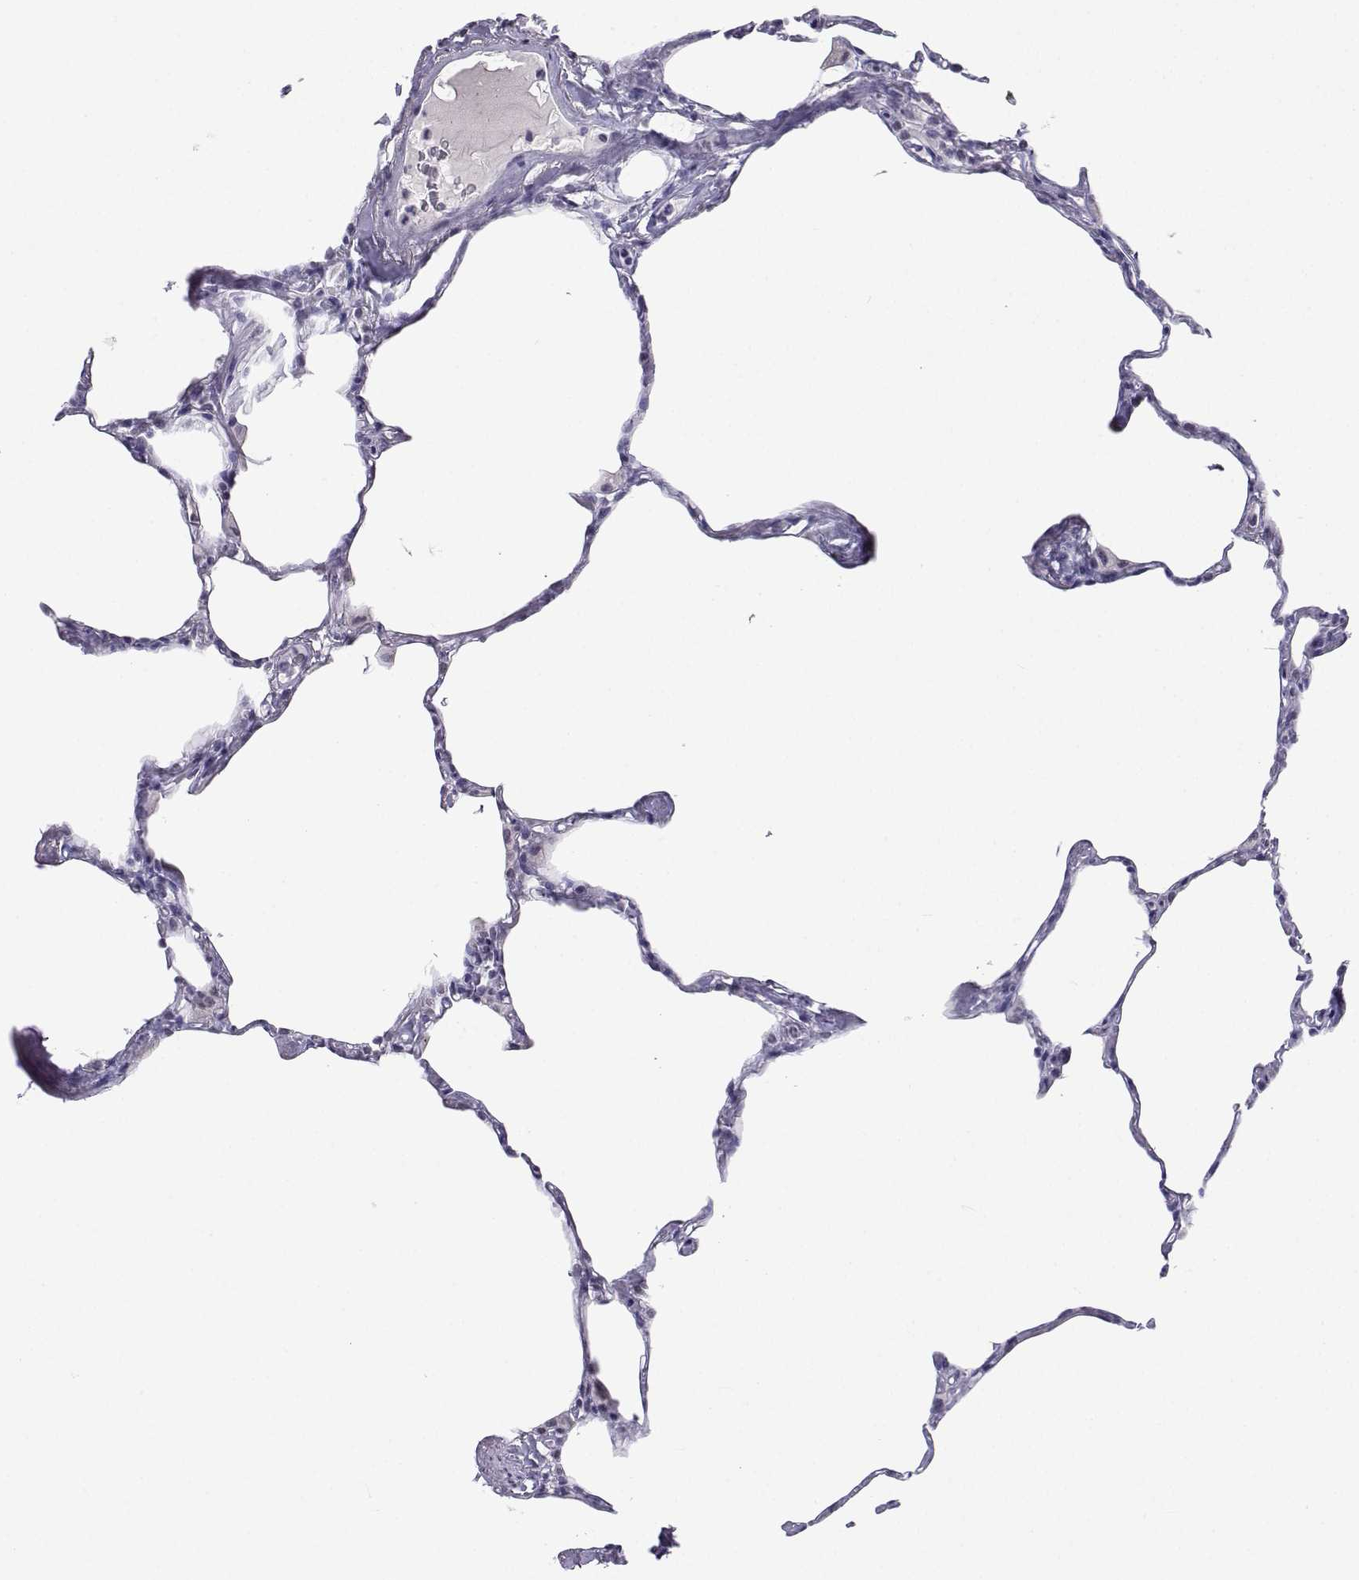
{"staining": {"intensity": "negative", "quantity": "none", "location": "none"}, "tissue": "lung", "cell_type": "Alveolar cells", "image_type": "normal", "snomed": [{"axis": "morphology", "description": "Normal tissue, NOS"}, {"axis": "topography", "description": "Lung"}], "caption": "The photomicrograph shows no significant expression in alveolar cells of lung. (DAB immunohistochemistry with hematoxylin counter stain).", "gene": "MED26", "patient": {"sex": "male", "age": 65}}